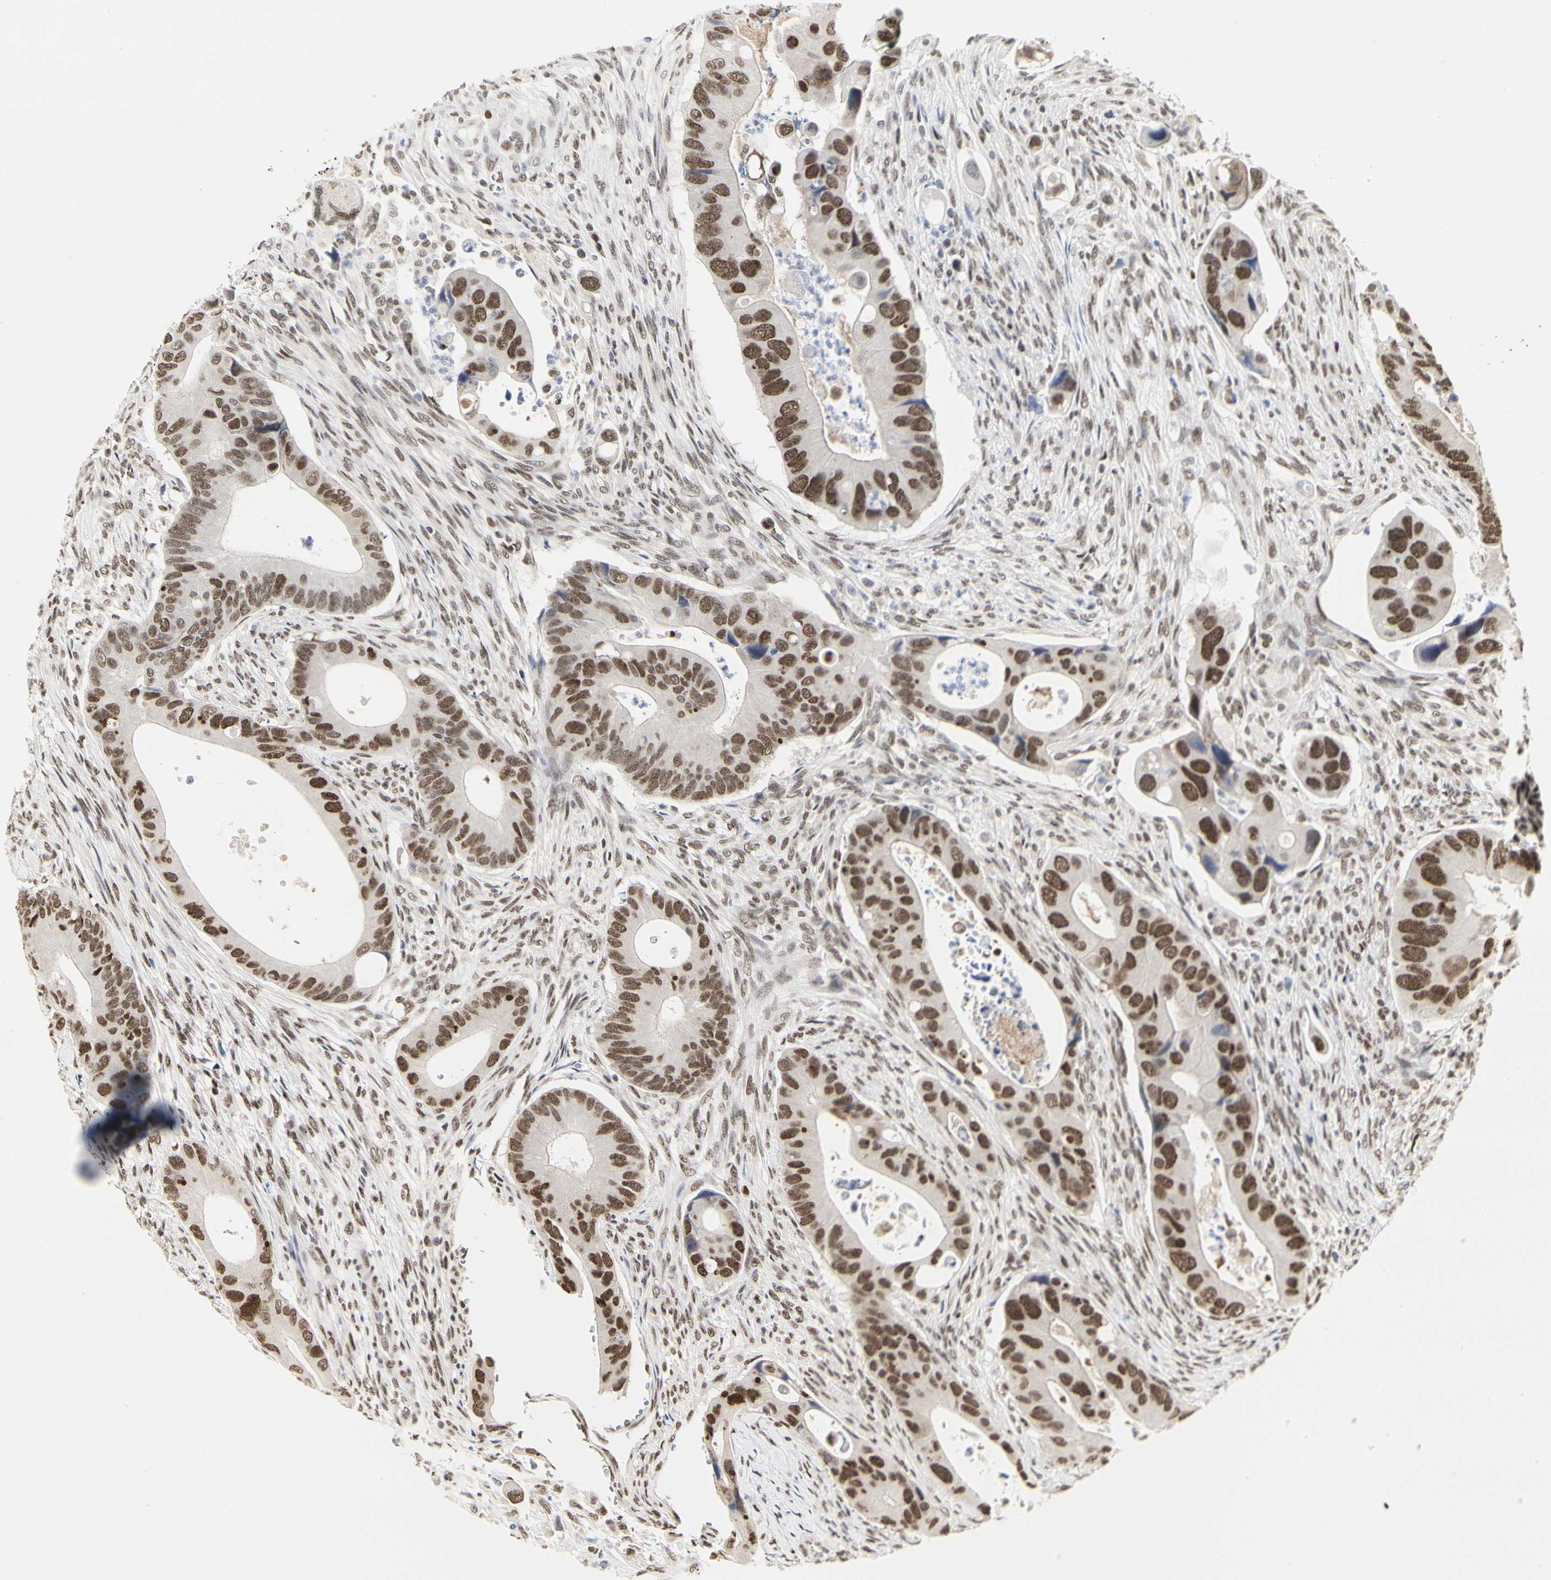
{"staining": {"intensity": "strong", "quantity": ">75%", "location": "nuclear"}, "tissue": "colorectal cancer", "cell_type": "Tumor cells", "image_type": "cancer", "snomed": [{"axis": "morphology", "description": "Adenocarcinoma, NOS"}, {"axis": "topography", "description": "Rectum"}], "caption": "DAB (3,3'-diaminobenzidine) immunohistochemical staining of human colorectal adenocarcinoma reveals strong nuclear protein staining in about >75% of tumor cells.", "gene": "PRMT3", "patient": {"sex": "female", "age": 57}}